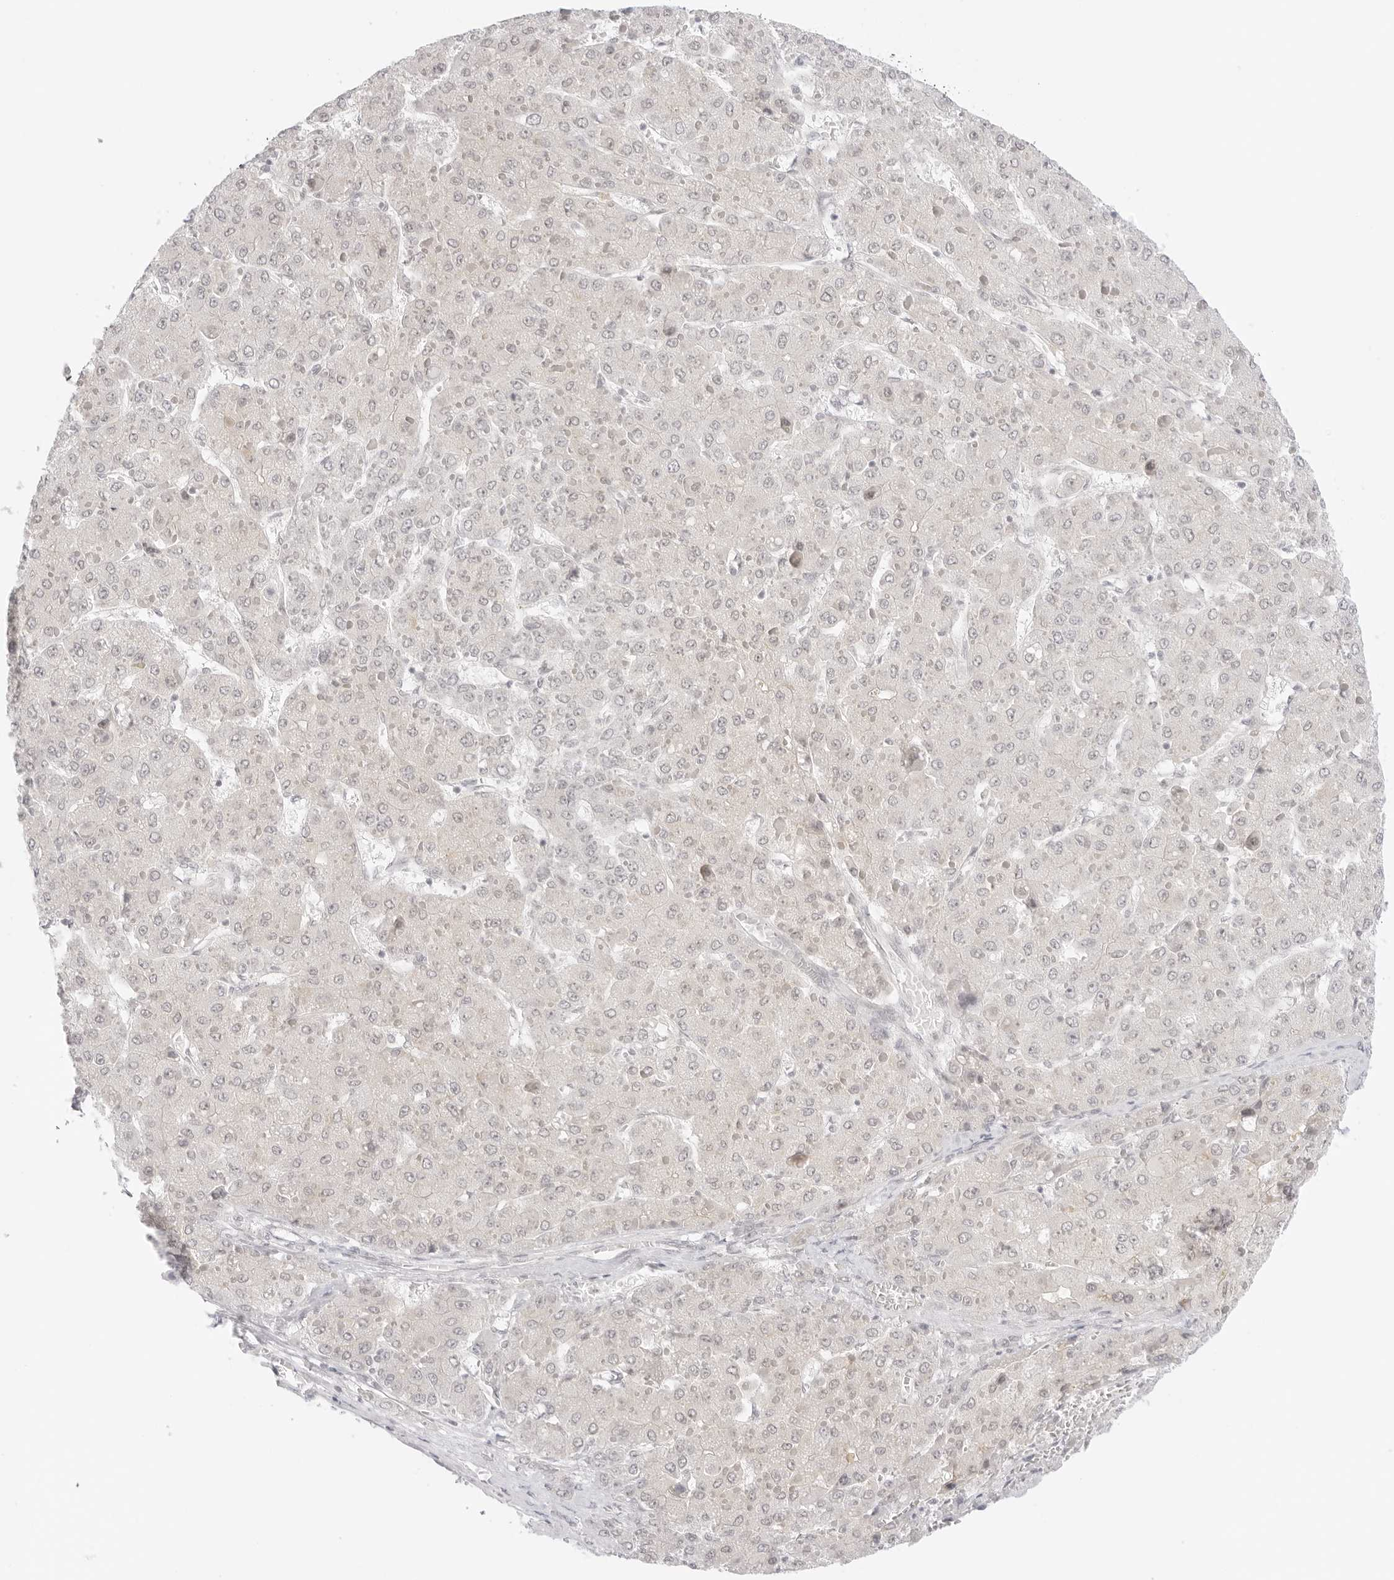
{"staining": {"intensity": "negative", "quantity": "none", "location": "none"}, "tissue": "liver cancer", "cell_type": "Tumor cells", "image_type": "cancer", "snomed": [{"axis": "morphology", "description": "Carcinoma, Hepatocellular, NOS"}, {"axis": "topography", "description": "Liver"}], "caption": "The immunohistochemistry (IHC) micrograph has no significant expression in tumor cells of liver cancer tissue.", "gene": "MED18", "patient": {"sex": "female", "age": 73}}